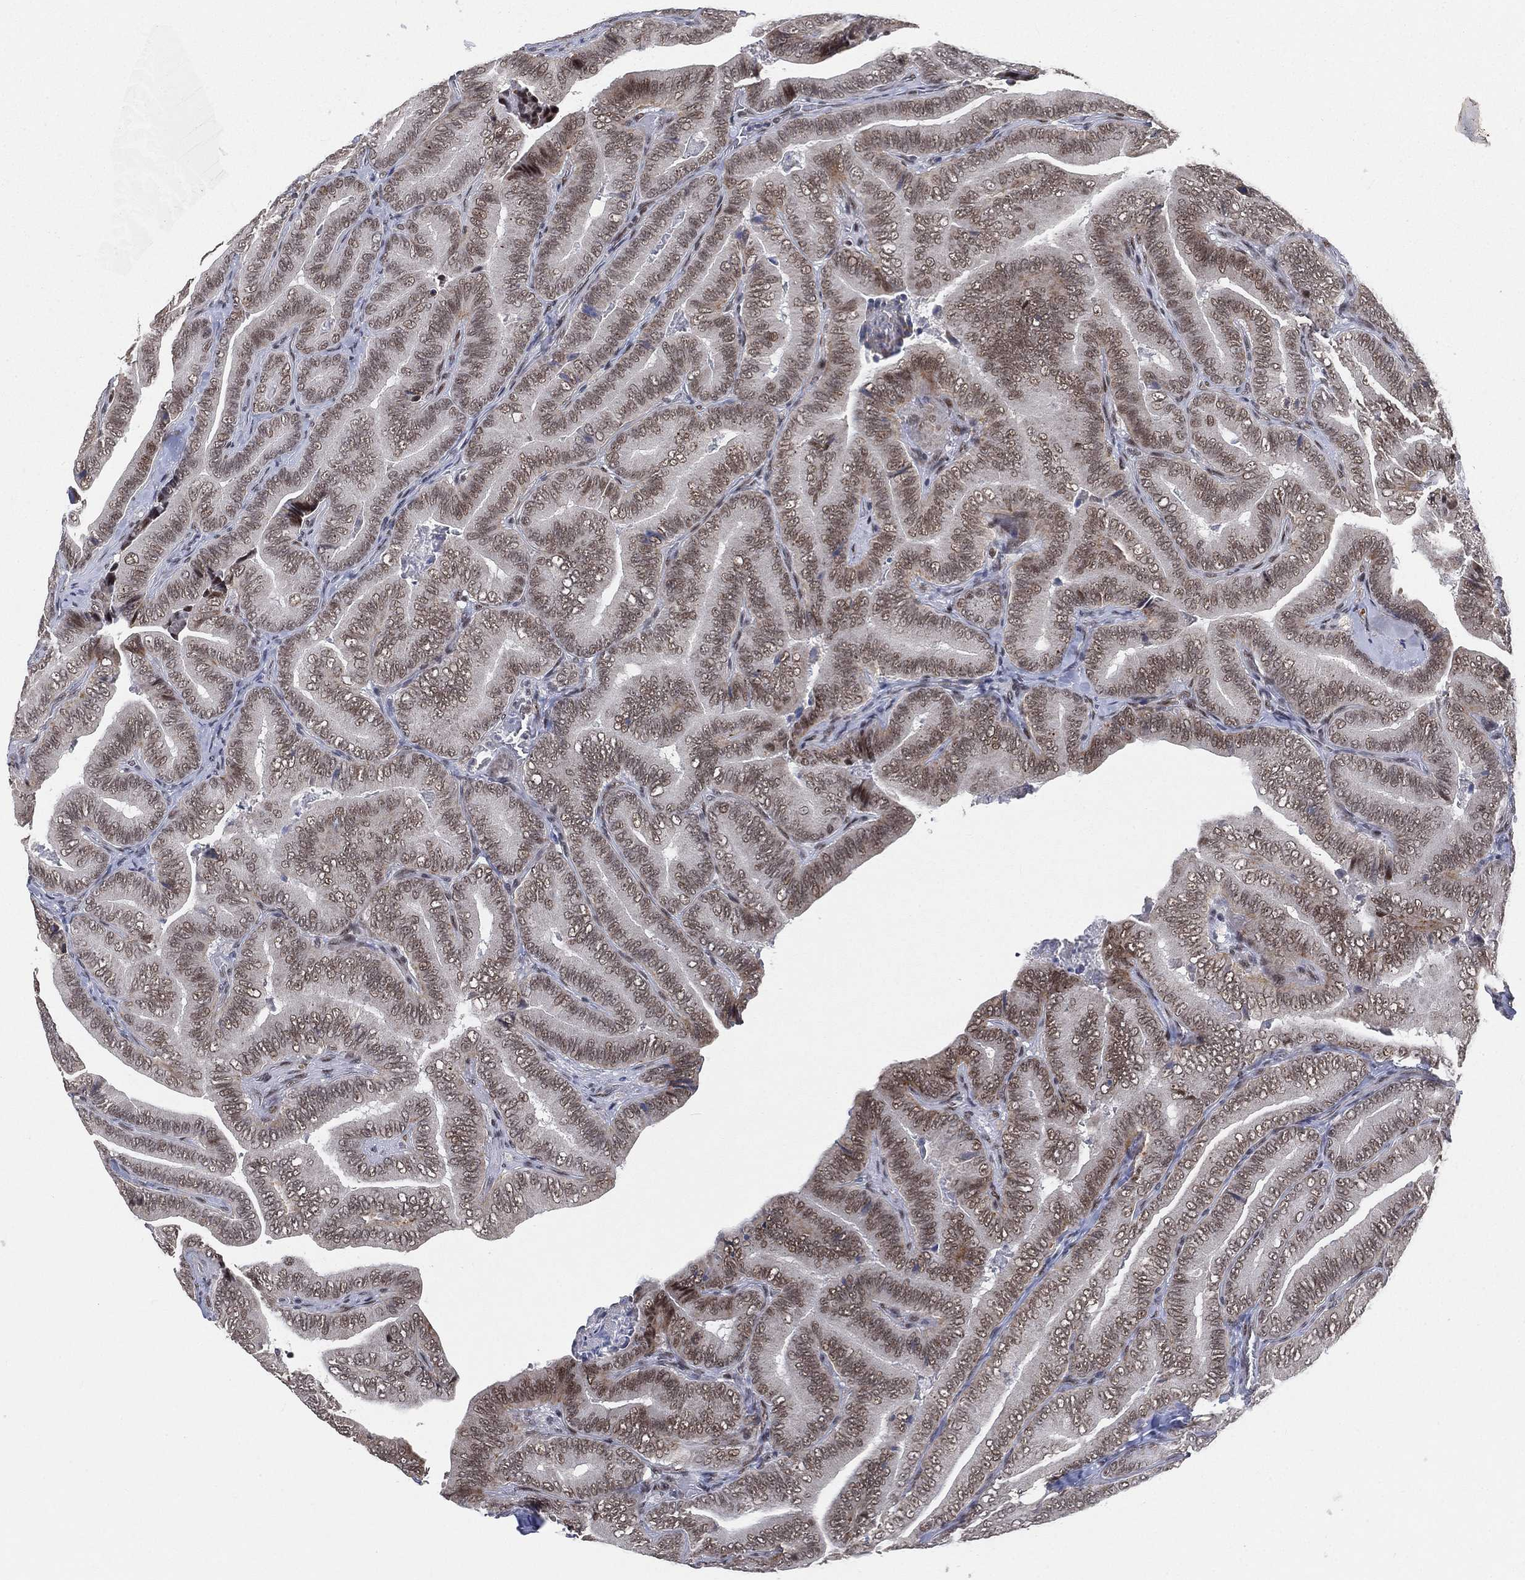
{"staining": {"intensity": "strong", "quantity": "<25%", "location": "nuclear"}, "tissue": "thyroid cancer", "cell_type": "Tumor cells", "image_type": "cancer", "snomed": [{"axis": "morphology", "description": "Papillary adenocarcinoma, NOS"}, {"axis": "topography", "description": "Thyroid gland"}], "caption": "DAB immunohistochemical staining of human thyroid cancer (papillary adenocarcinoma) shows strong nuclear protein expression in about <25% of tumor cells.", "gene": "YLPM1", "patient": {"sex": "male", "age": 61}}